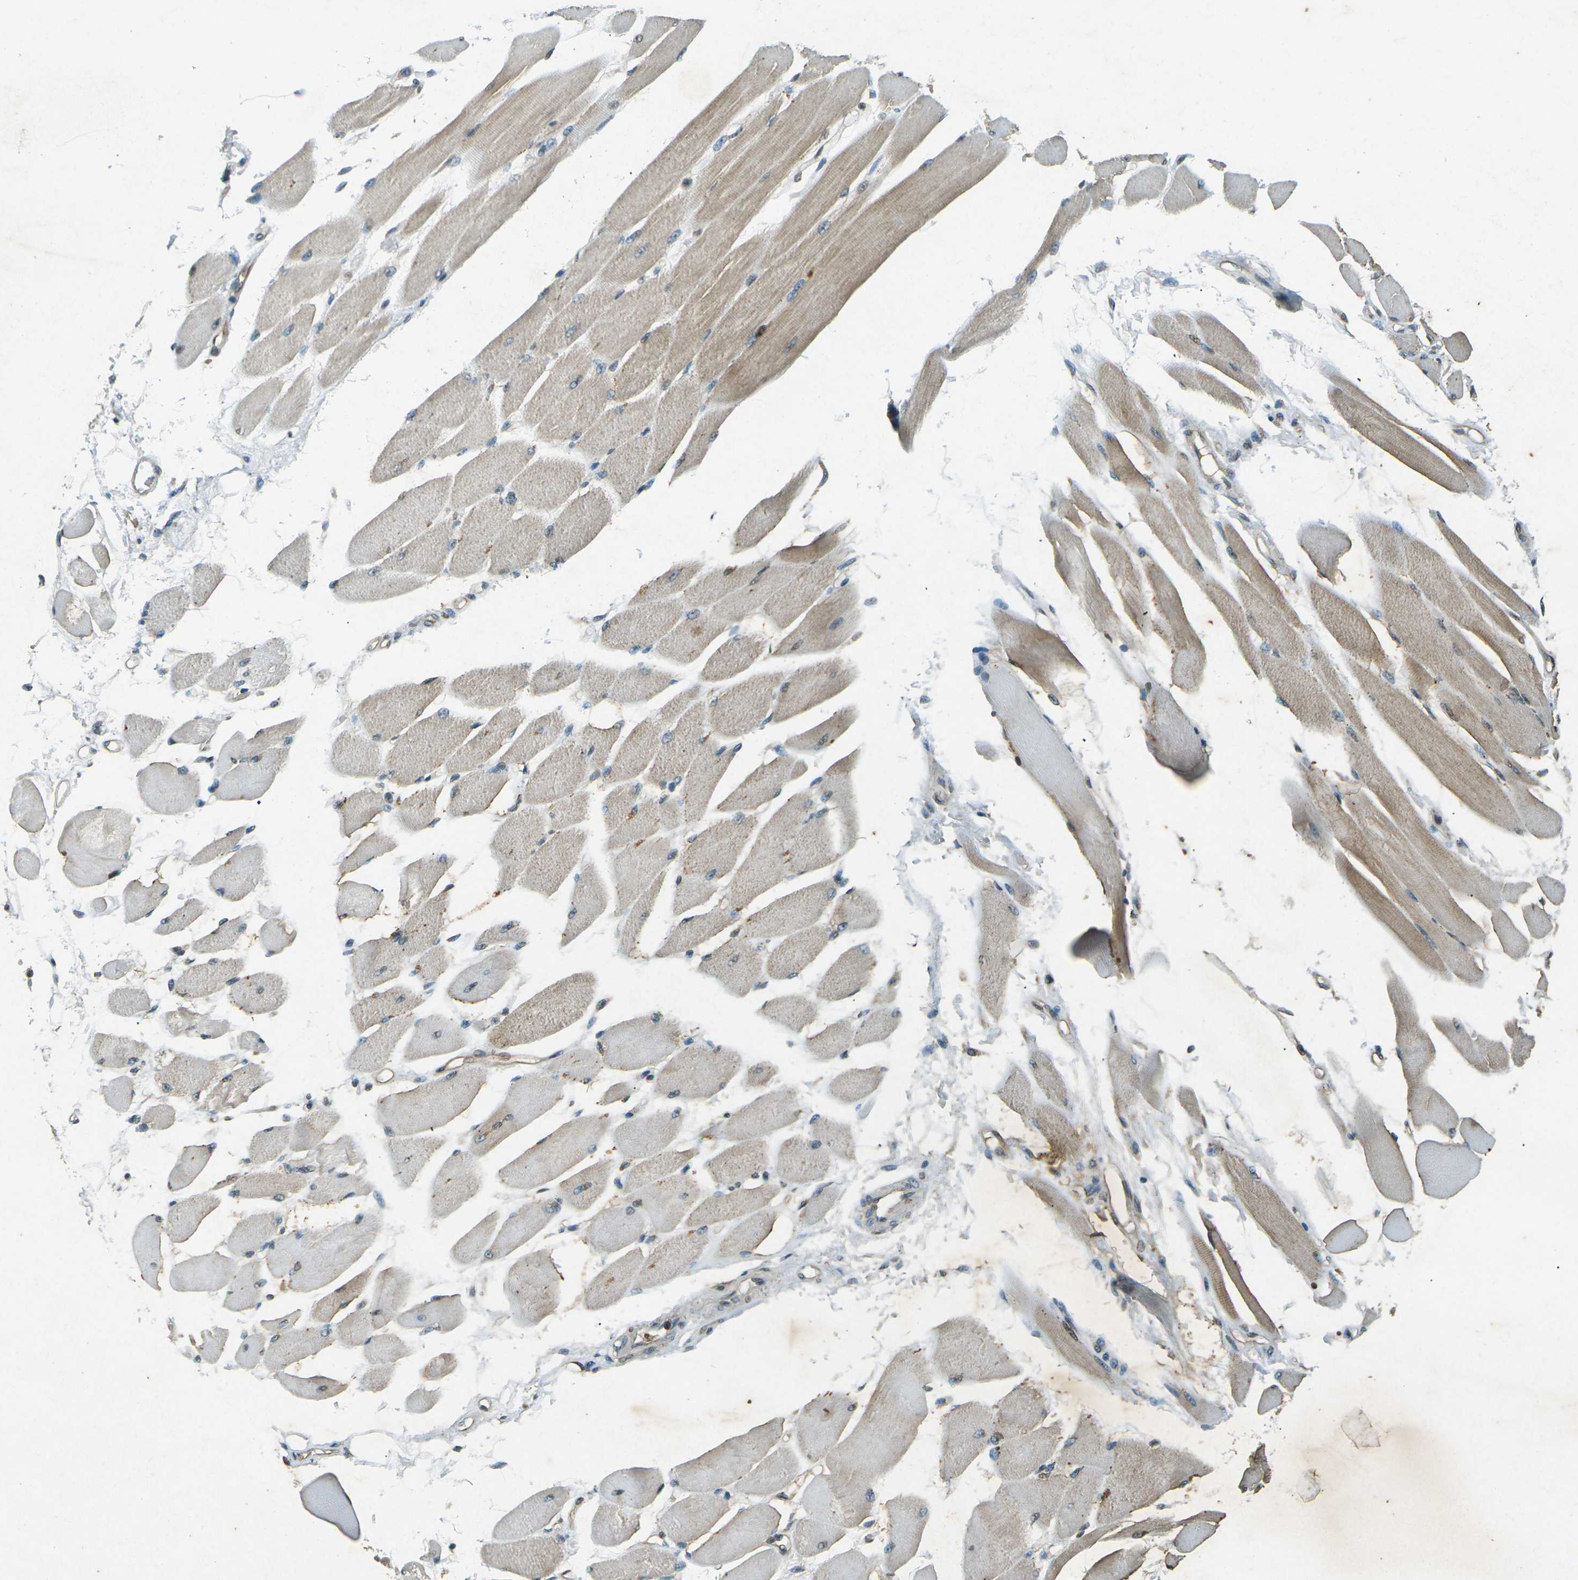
{"staining": {"intensity": "moderate", "quantity": ">75%", "location": "cytoplasmic/membranous"}, "tissue": "skeletal muscle", "cell_type": "Myocytes", "image_type": "normal", "snomed": [{"axis": "morphology", "description": "Normal tissue, NOS"}, {"axis": "topography", "description": "Skeletal muscle"}, {"axis": "topography", "description": "Peripheral nerve tissue"}], "caption": "A brown stain labels moderate cytoplasmic/membranous expression of a protein in myocytes of benign skeletal muscle. The protein is shown in brown color, while the nuclei are stained blue.", "gene": "PDE2A", "patient": {"sex": "female", "age": 84}}